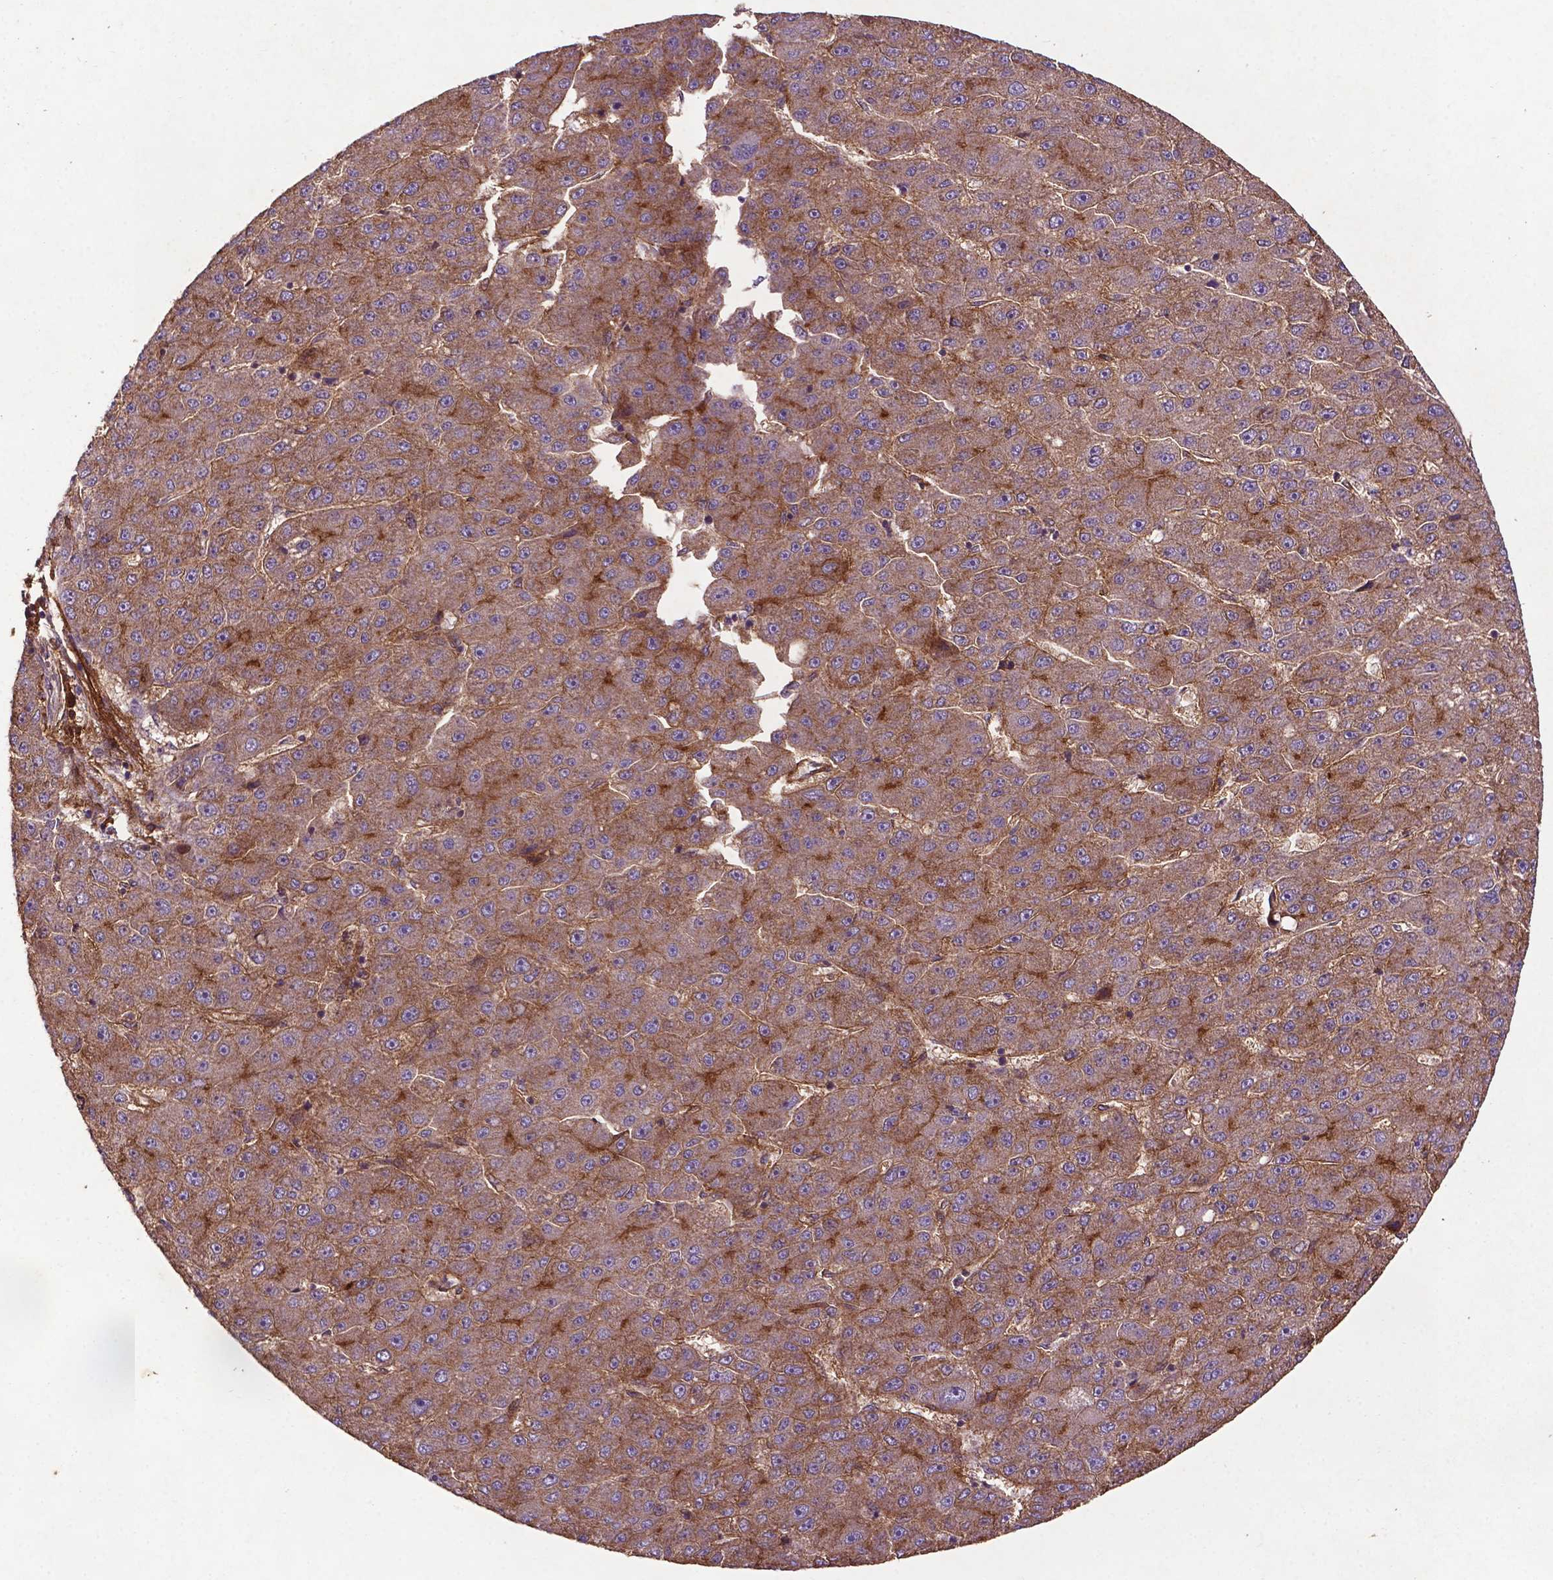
{"staining": {"intensity": "moderate", "quantity": ">75%", "location": "cytoplasmic/membranous"}, "tissue": "liver cancer", "cell_type": "Tumor cells", "image_type": "cancer", "snomed": [{"axis": "morphology", "description": "Carcinoma, Hepatocellular, NOS"}, {"axis": "topography", "description": "Liver"}], "caption": "Hepatocellular carcinoma (liver) was stained to show a protein in brown. There is medium levels of moderate cytoplasmic/membranous expression in about >75% of tumor cells.", "gene": "RRAS", "patient": {"sex": "male", "age": 67}}